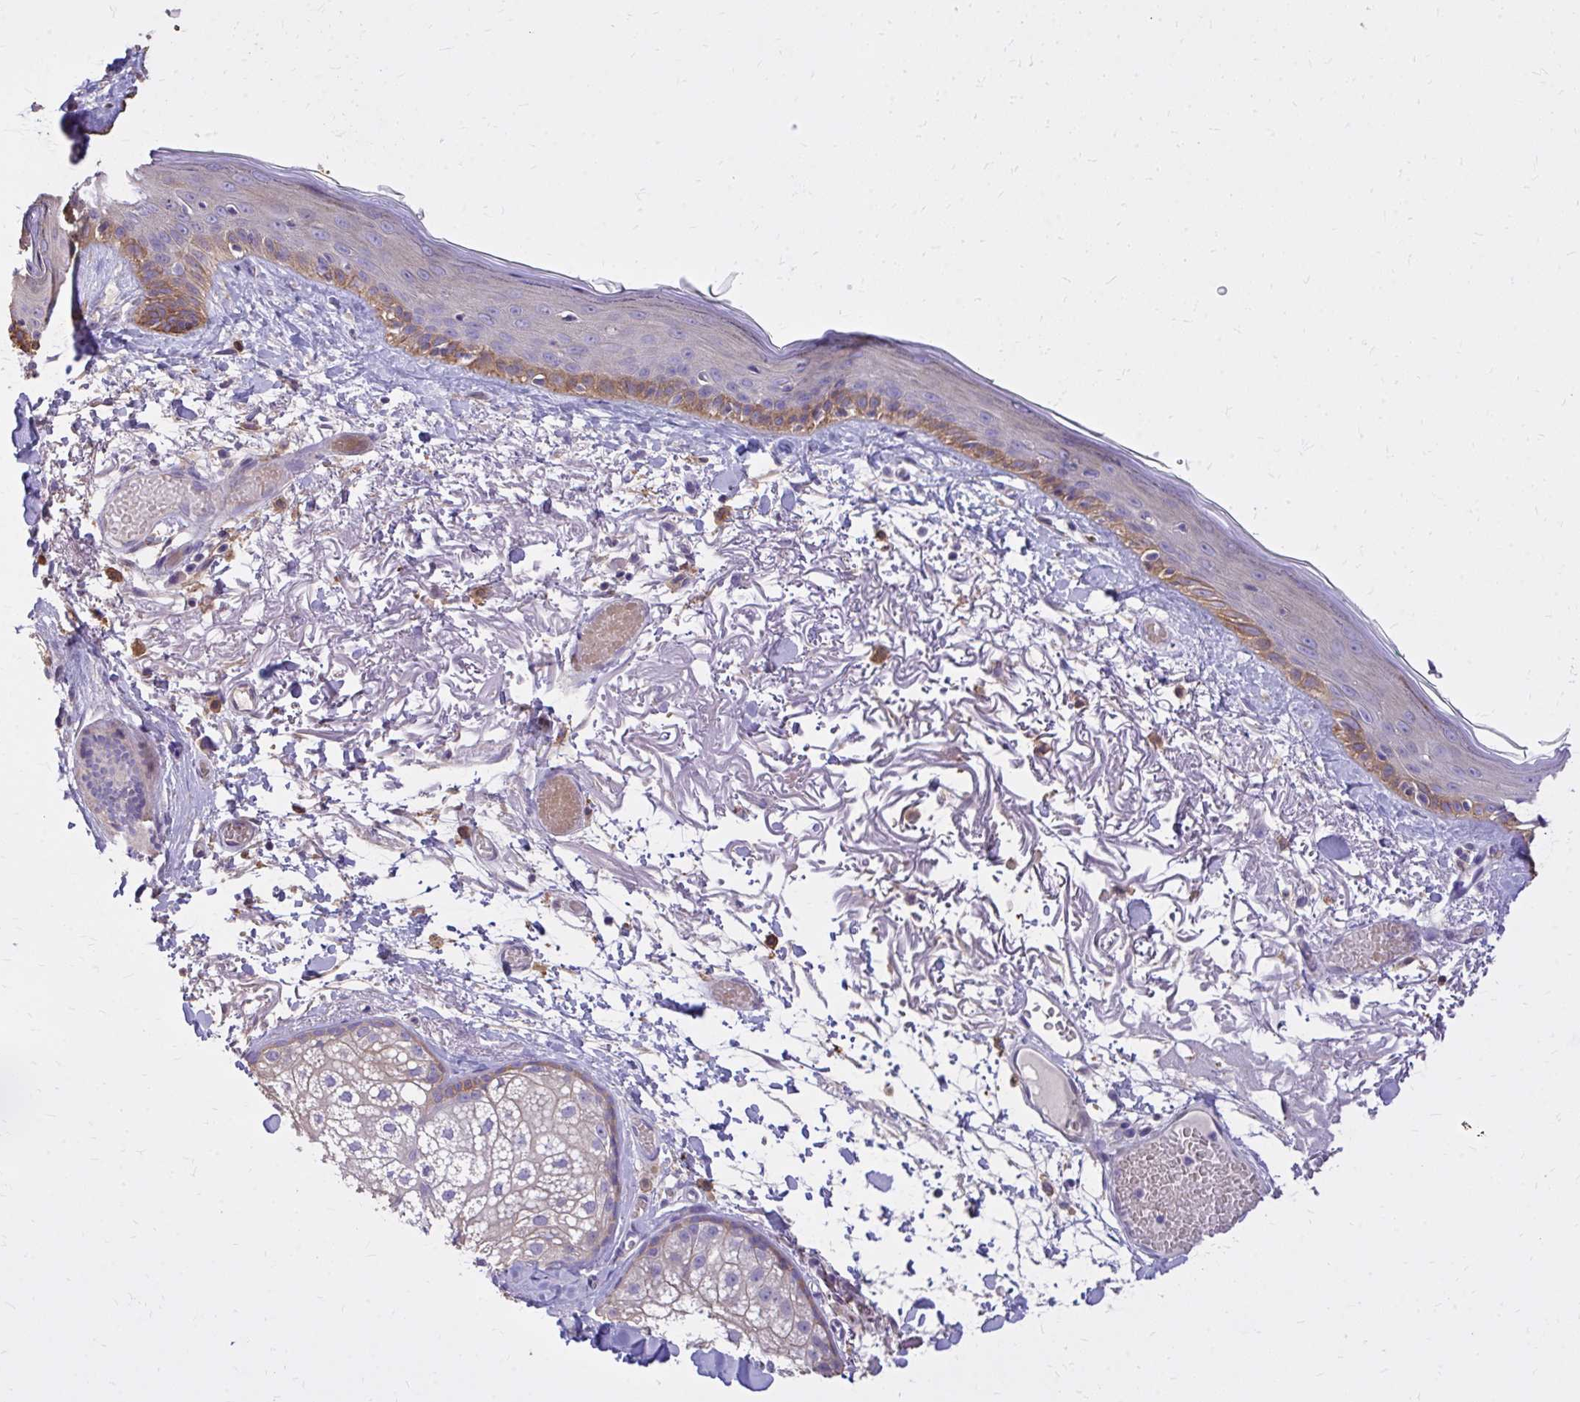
{"staining": {"intensity": "moderate", "quantity": "25%-75%", "location": "cytoplasmic/membranous"}, "tissue": "skin", "cell_type": "Fibroblasts", "image_type": "normal", "snomed": [{"axis": "morphology", "description": "Normal tissue, NOS"}, {"axis": "topography", "description": "Skin"}], "caption": "Unremarkable skin was stained to show a protein in brown. There is medium levels of moderate cytoplasmic/membranous expression in about 25%-75% of fibroblasts. Immunohistochemistry (ihc) stains the protein in brown and the nuclei are stained blue.", "gene": "EPB41L1", "patient": {"sex": "male", "age": 79}}